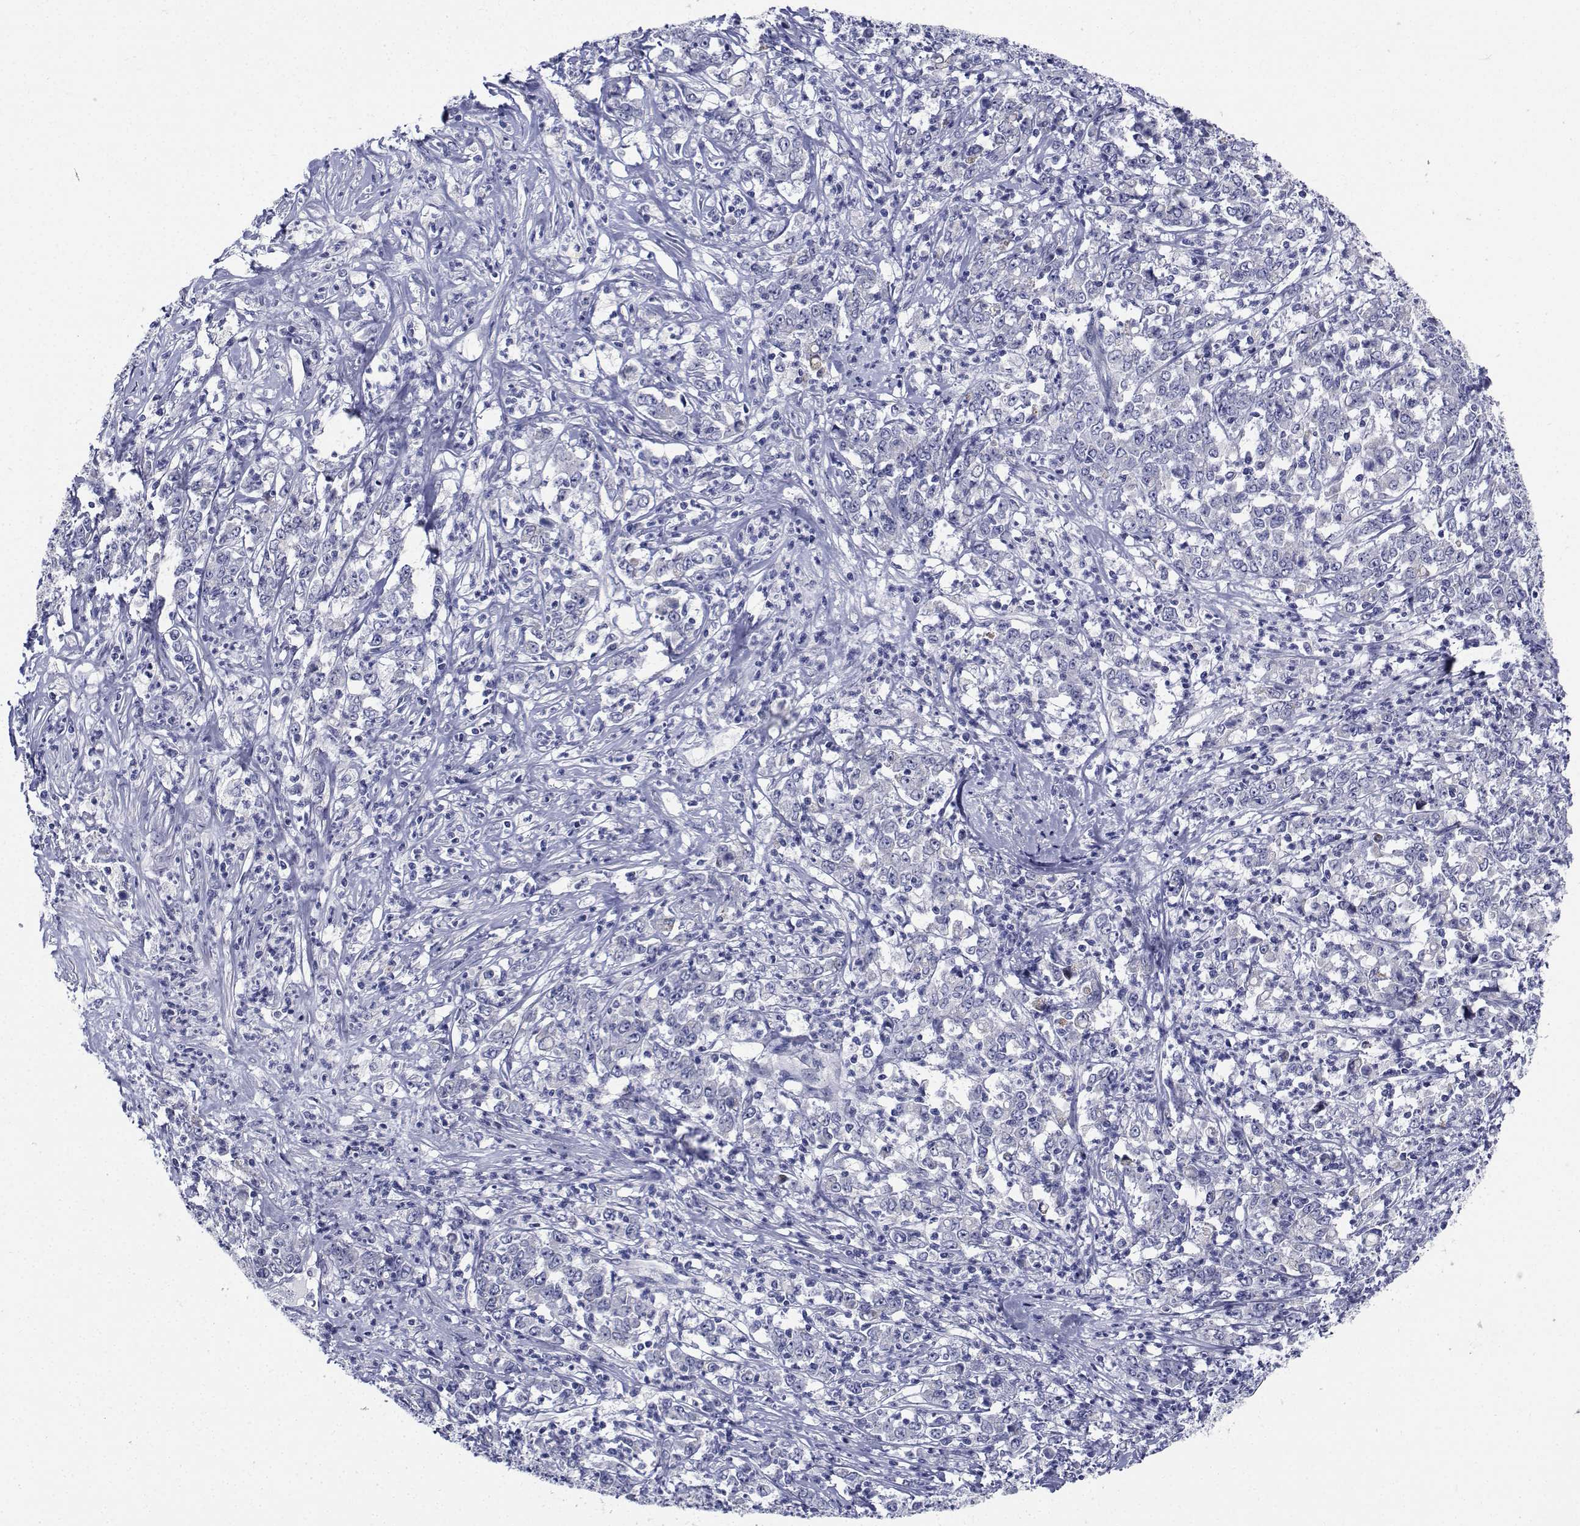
{"staining": {"intensity": "negative", "quantity": "none", "location": "none"}, "tissue": "stomach cancer", "cell_type": "Tumor cells", "image_type": "cancer", "snomed": [{"axis": "morphology", "description": "Adenocarcinoma, NOS"}, {"axis": "topography", "description": "Stomach, lower"}], "caption": "The photomicrograph exhibits no significant positivity in tumor cells of stomach cancer.", "gene": "CDHR3", "patient": {"sex": "female", "age": 71}}